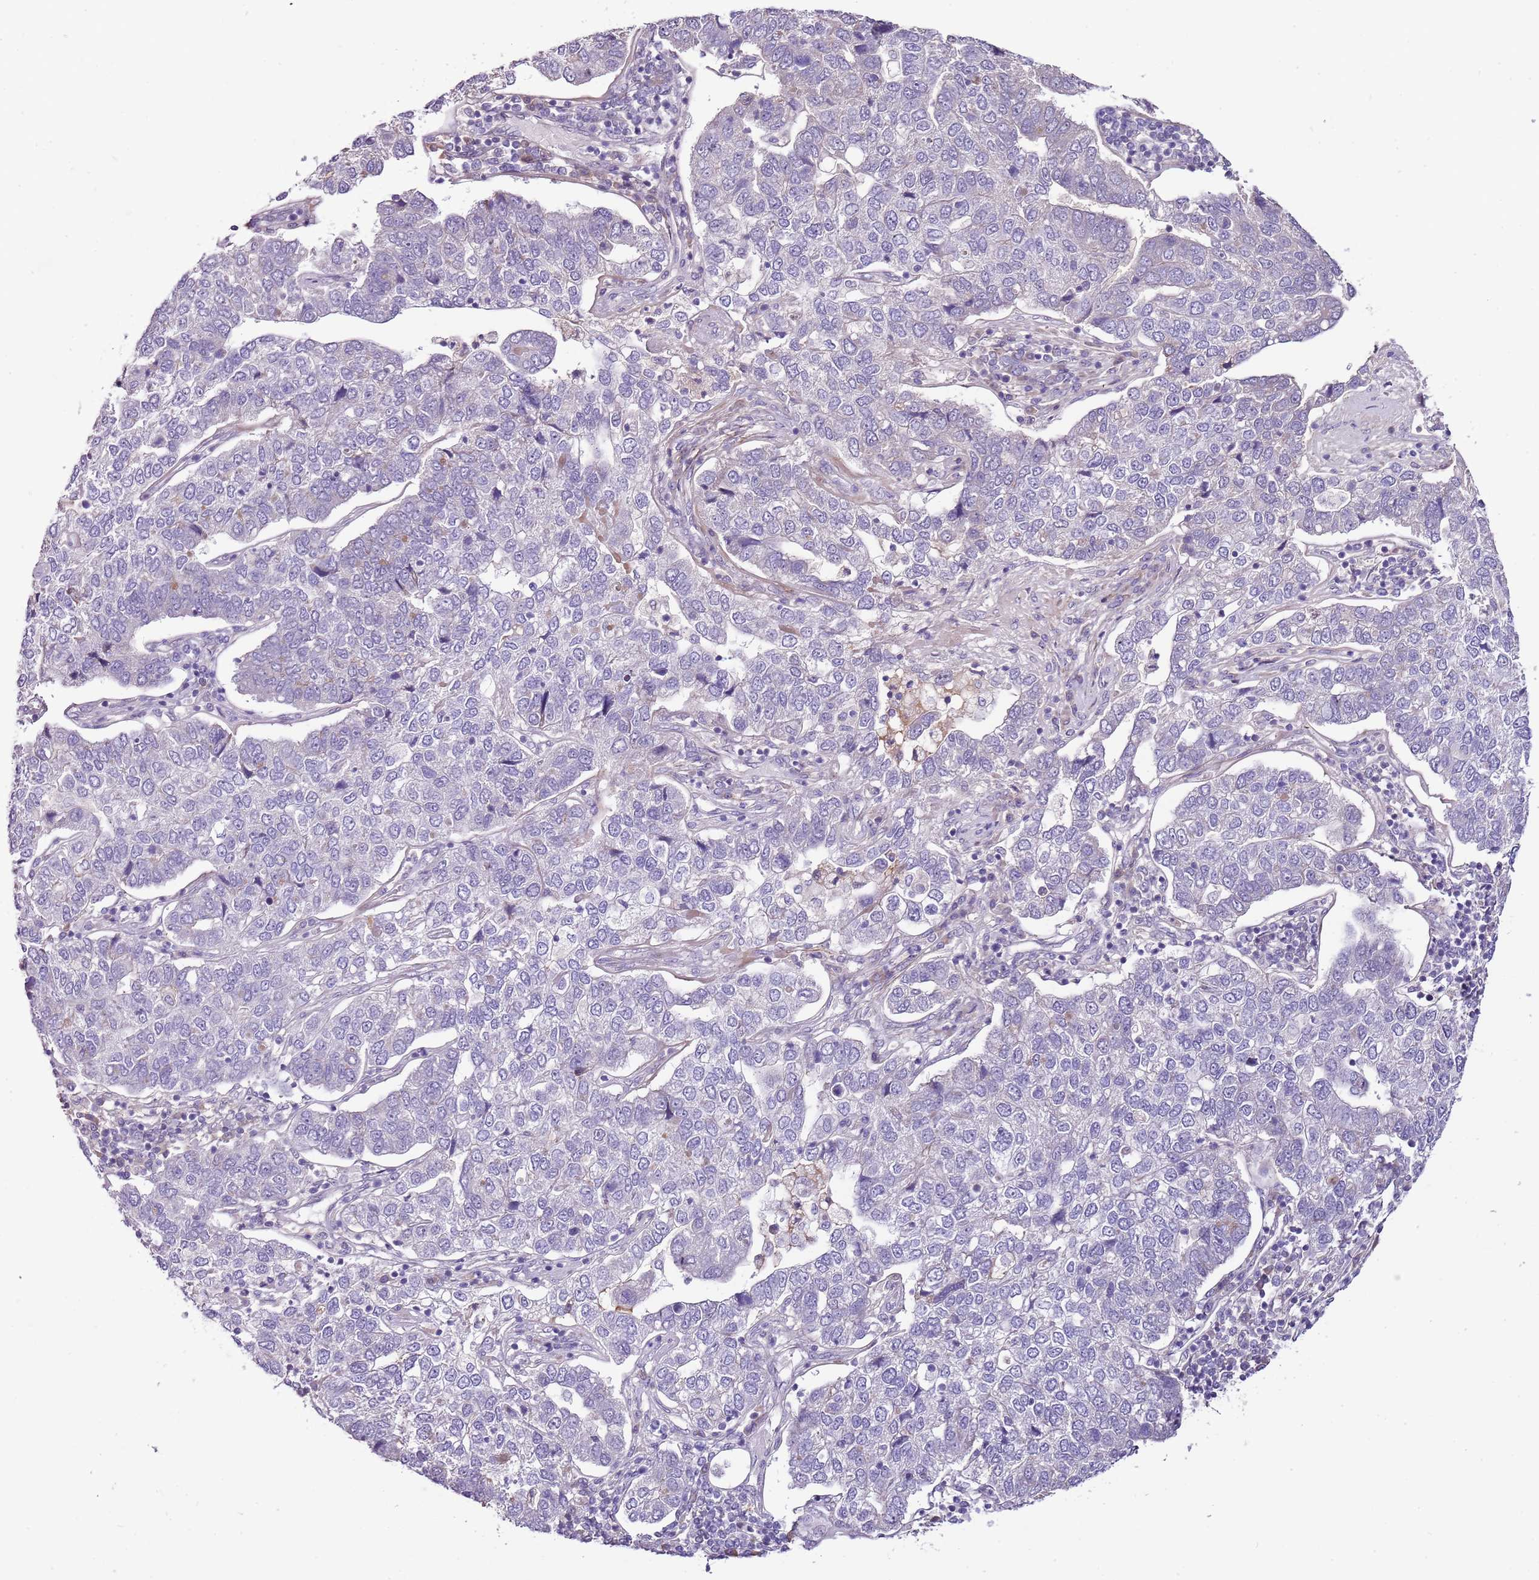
{"staining": {"intensity": "negative", "quantity": "none", "location": "none"}, "tissue": "pancreatic cancer", "cell_type": "Tumor cells", "image_type": "cancer", "snomed": [{"axis": "morphology", "description": "Adenocarcinoma, NOS"}, {"axis": "topography", "description": "Pancreas"}], "caption": "DAB (3,3'-diaminobenzidine) immunohistochemical staining of pancreatic cancer (adenocarcinoma) demonstrates no significant expression in tumor cells.", "gene": "NKX2-3", "patient": {"sex": "female", "age": 61}}